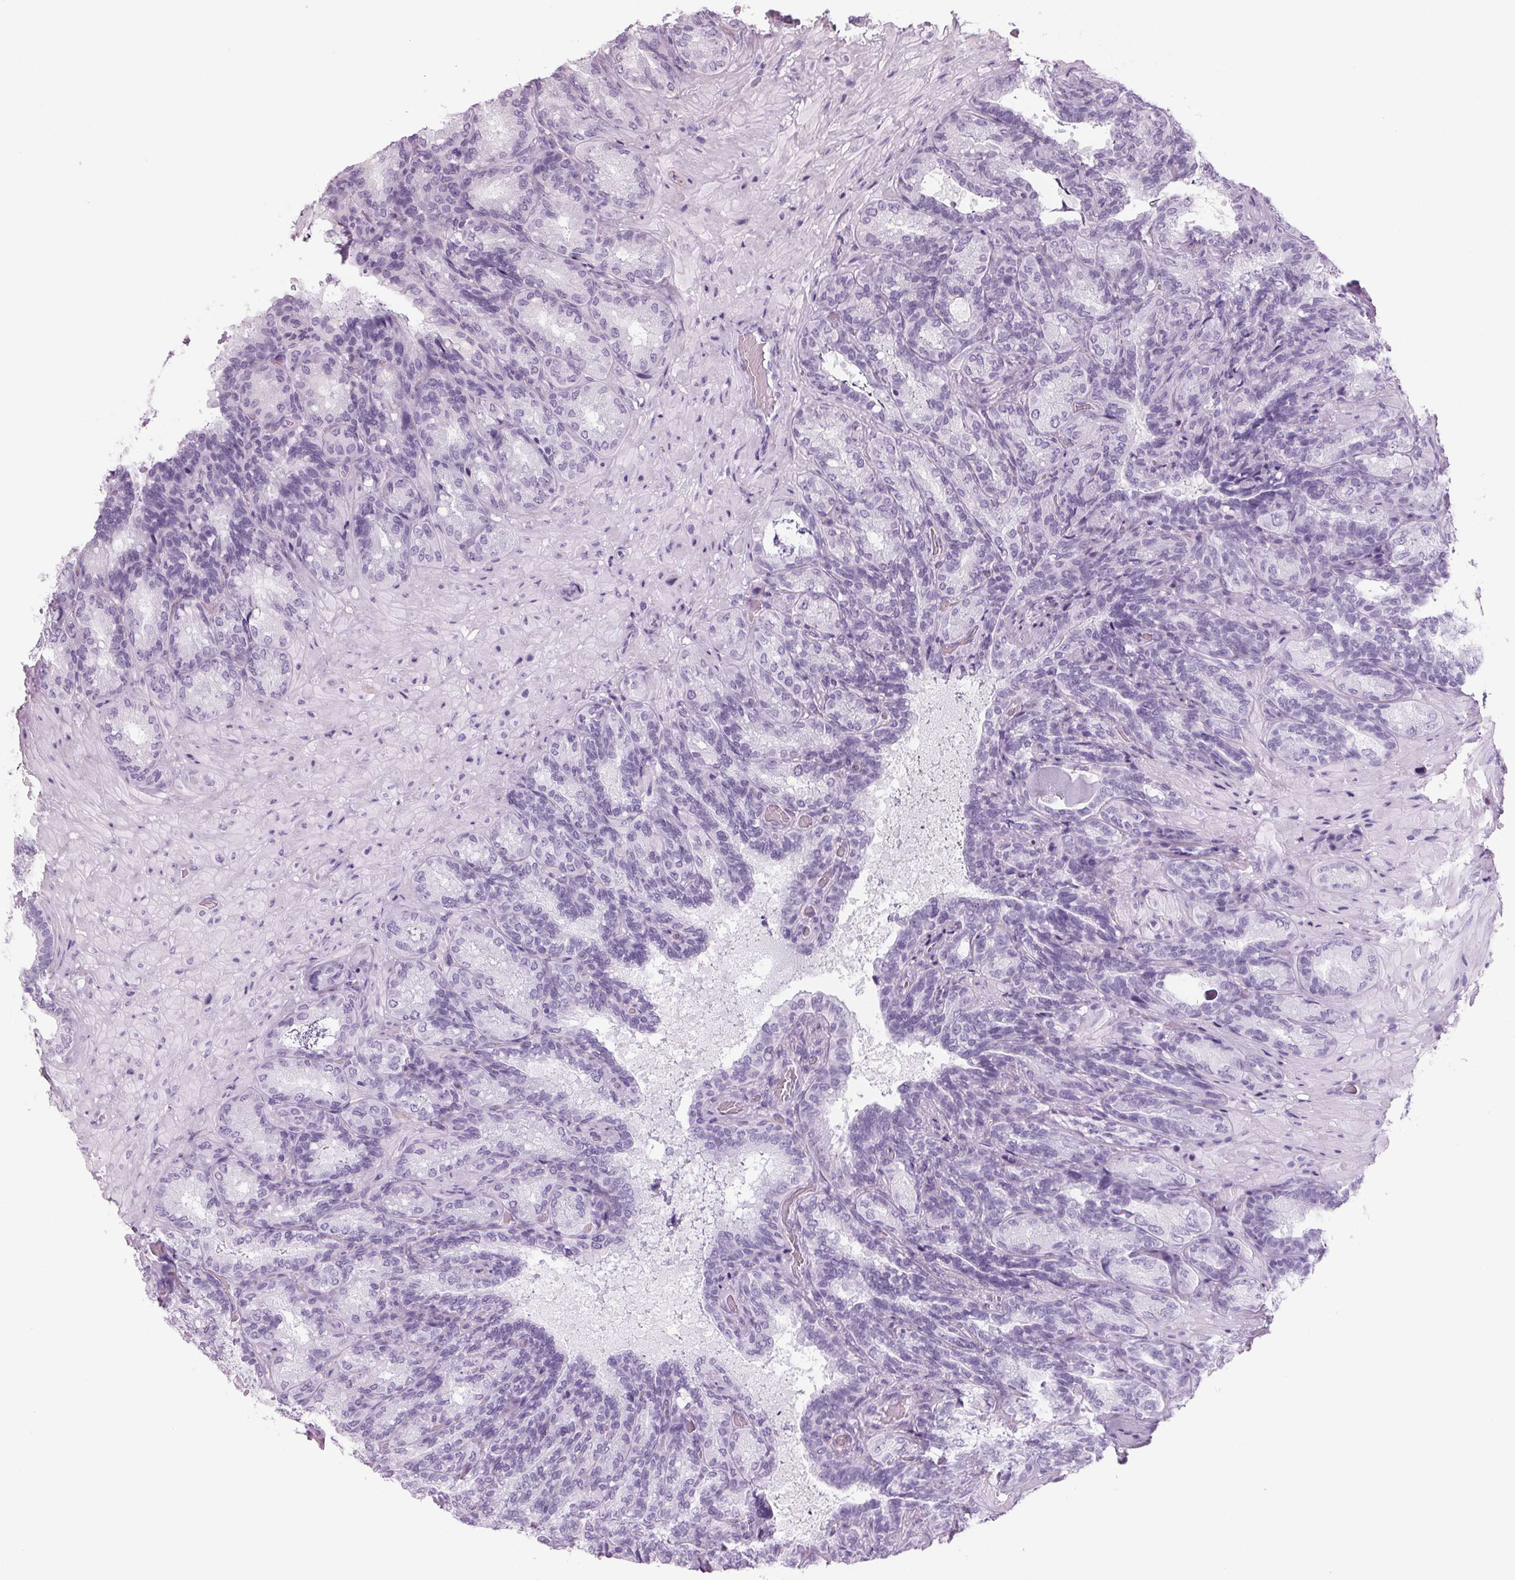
{"staining": {"intensity": "moderate", "quantity": "<25%", "location": "cytoplasmic/membranous"}, "tissue": "seminal vesicle", "cell_type": "Glandular cells", "image_type": "normal", "snomed": [{"axis": "morphology", "description": "Normal tissue, NOS"}, {"axis": "topography", "description": "Seminal veicle"}], "caption": "This is an image of immunohistochemistry staining of normal seminal vesicle, which shows moderate expression in the cytoplasmic/membranous of glandular cells.", "gene": "ADAM20", "patient": {"sex": "male", "age": 68}}